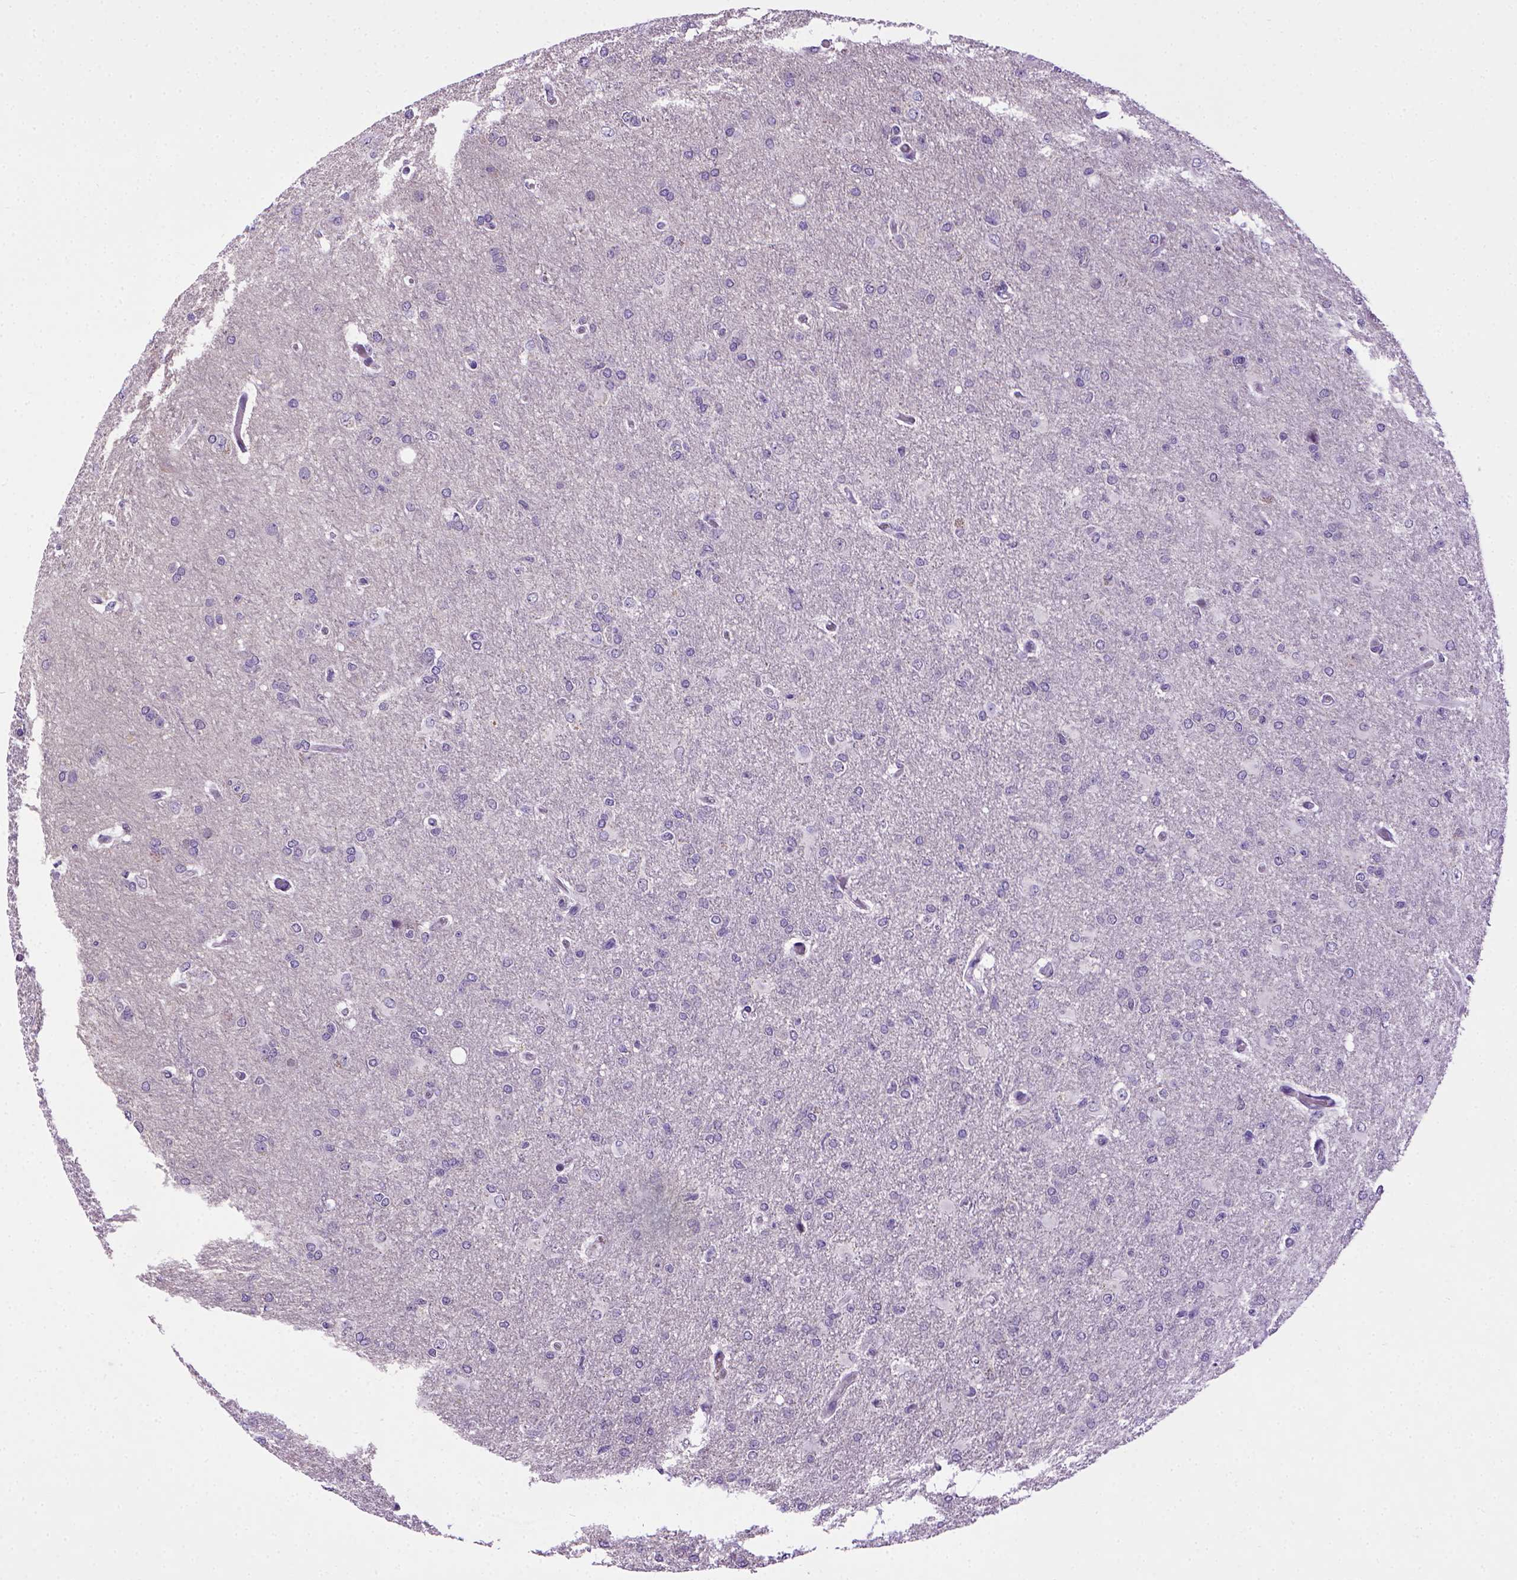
{"staining": {"intensity": "negative", "quantity": "none", "location": "none"}, "tissue": "glioma", "cell_type": "Tumor cells", "image_type": "cancer", "snomed": [{"axis": "morphology", "description": "Glioma, malignant, High grade"}, {"axis": "topography", "description": "Brain"}], "caption": "There is no significant expression in tumor cells of malignant glioma (high-grade).", "gene": "CDH1", "patient": {"sex": "male", "age": 68}}